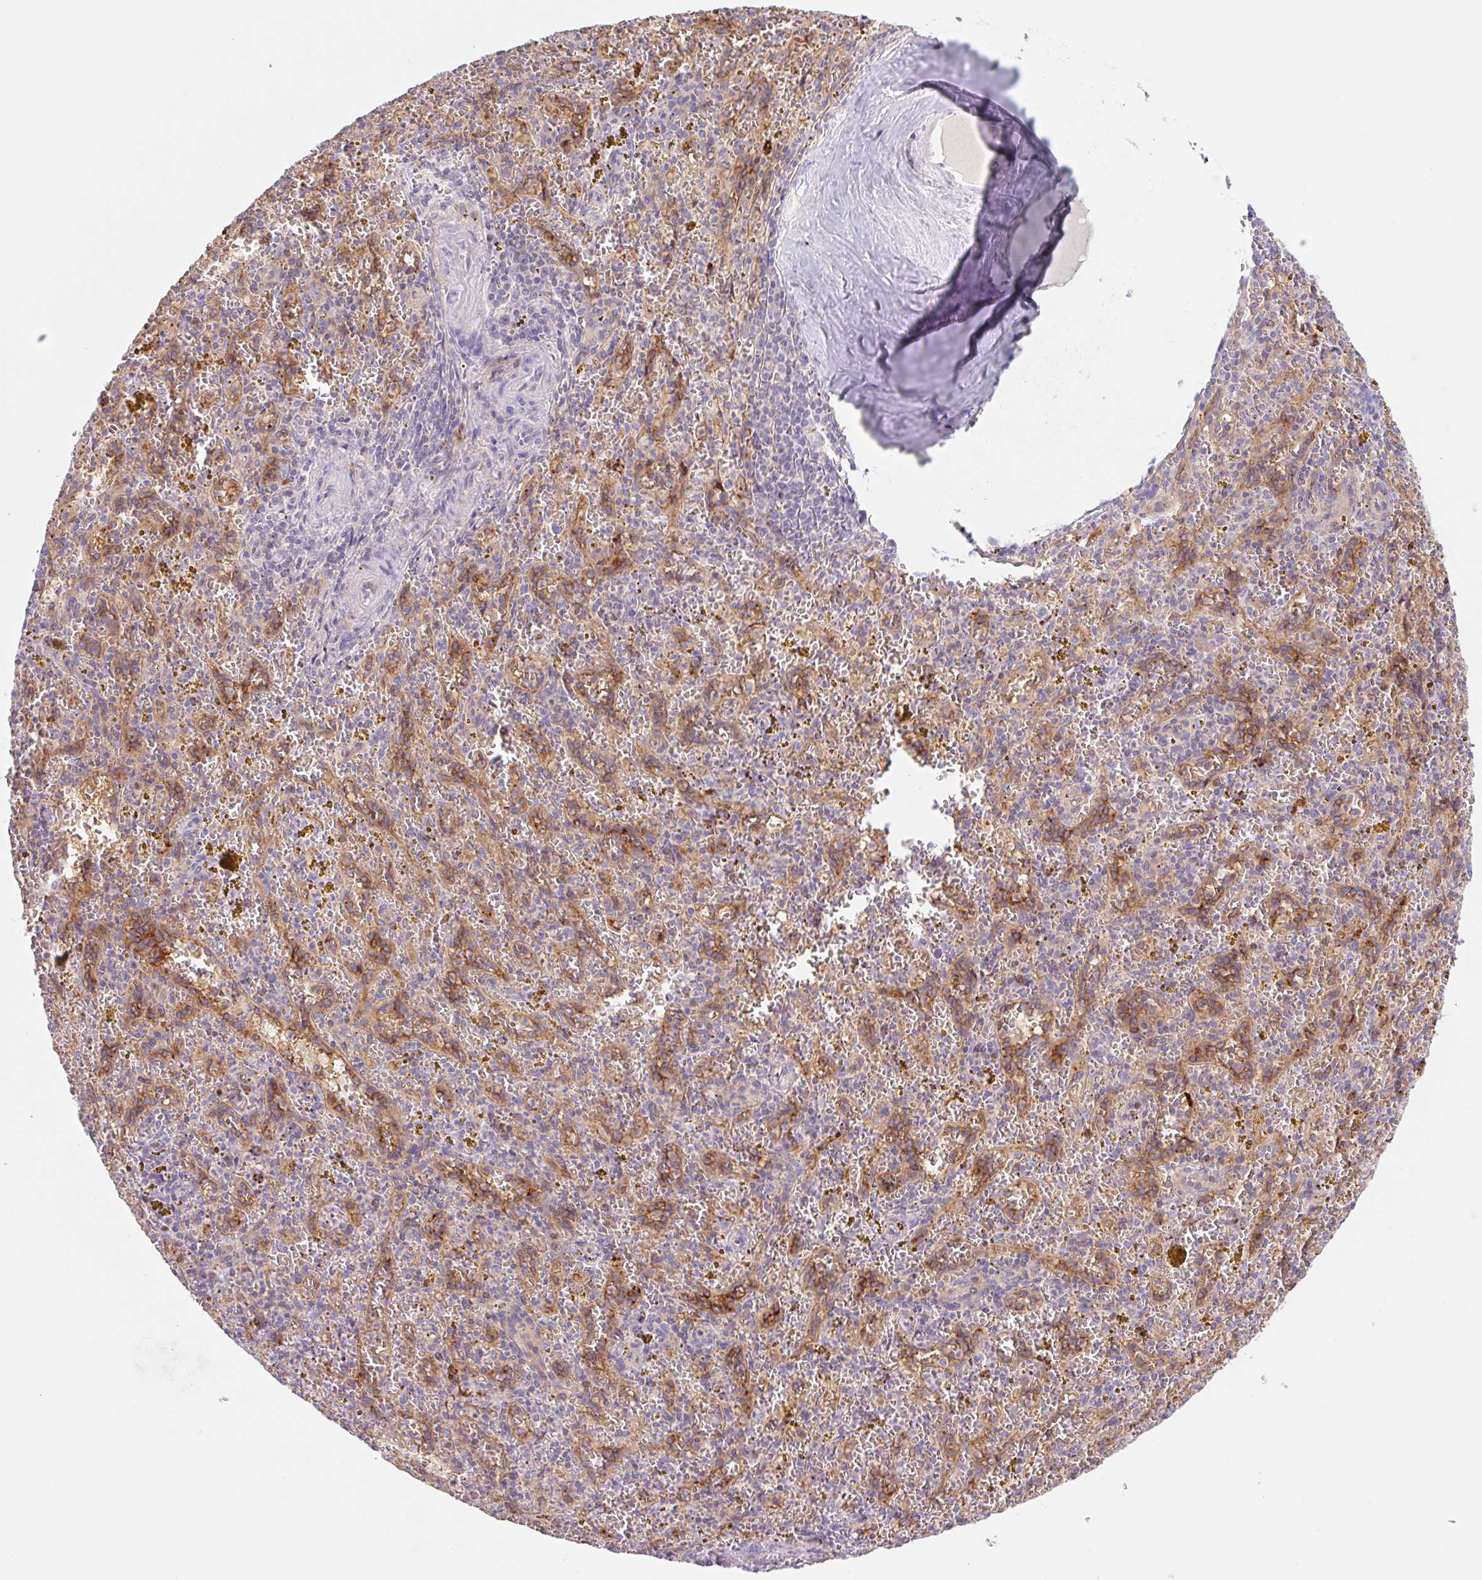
{"staining": {"intensity": "moderate", "quantity": "<25%", "location": "cytoplasmic/membranous"}, "tissue": "spleen", "cell_type": "Cells in red pulp", "image_type": "normal", "snomed": [{"axis": "morphology", "description": "Normal tissue, NOS"}, {"axis": "topography", "description": "Spleen"}], "caption": "Protein staining exhibits moderate cytoplasmic/membranous staining in approximately <25% of cells in red pulp in benign spleen.", "gene": "LYVE1", "patient": {"sex": "male", "age": 57}}